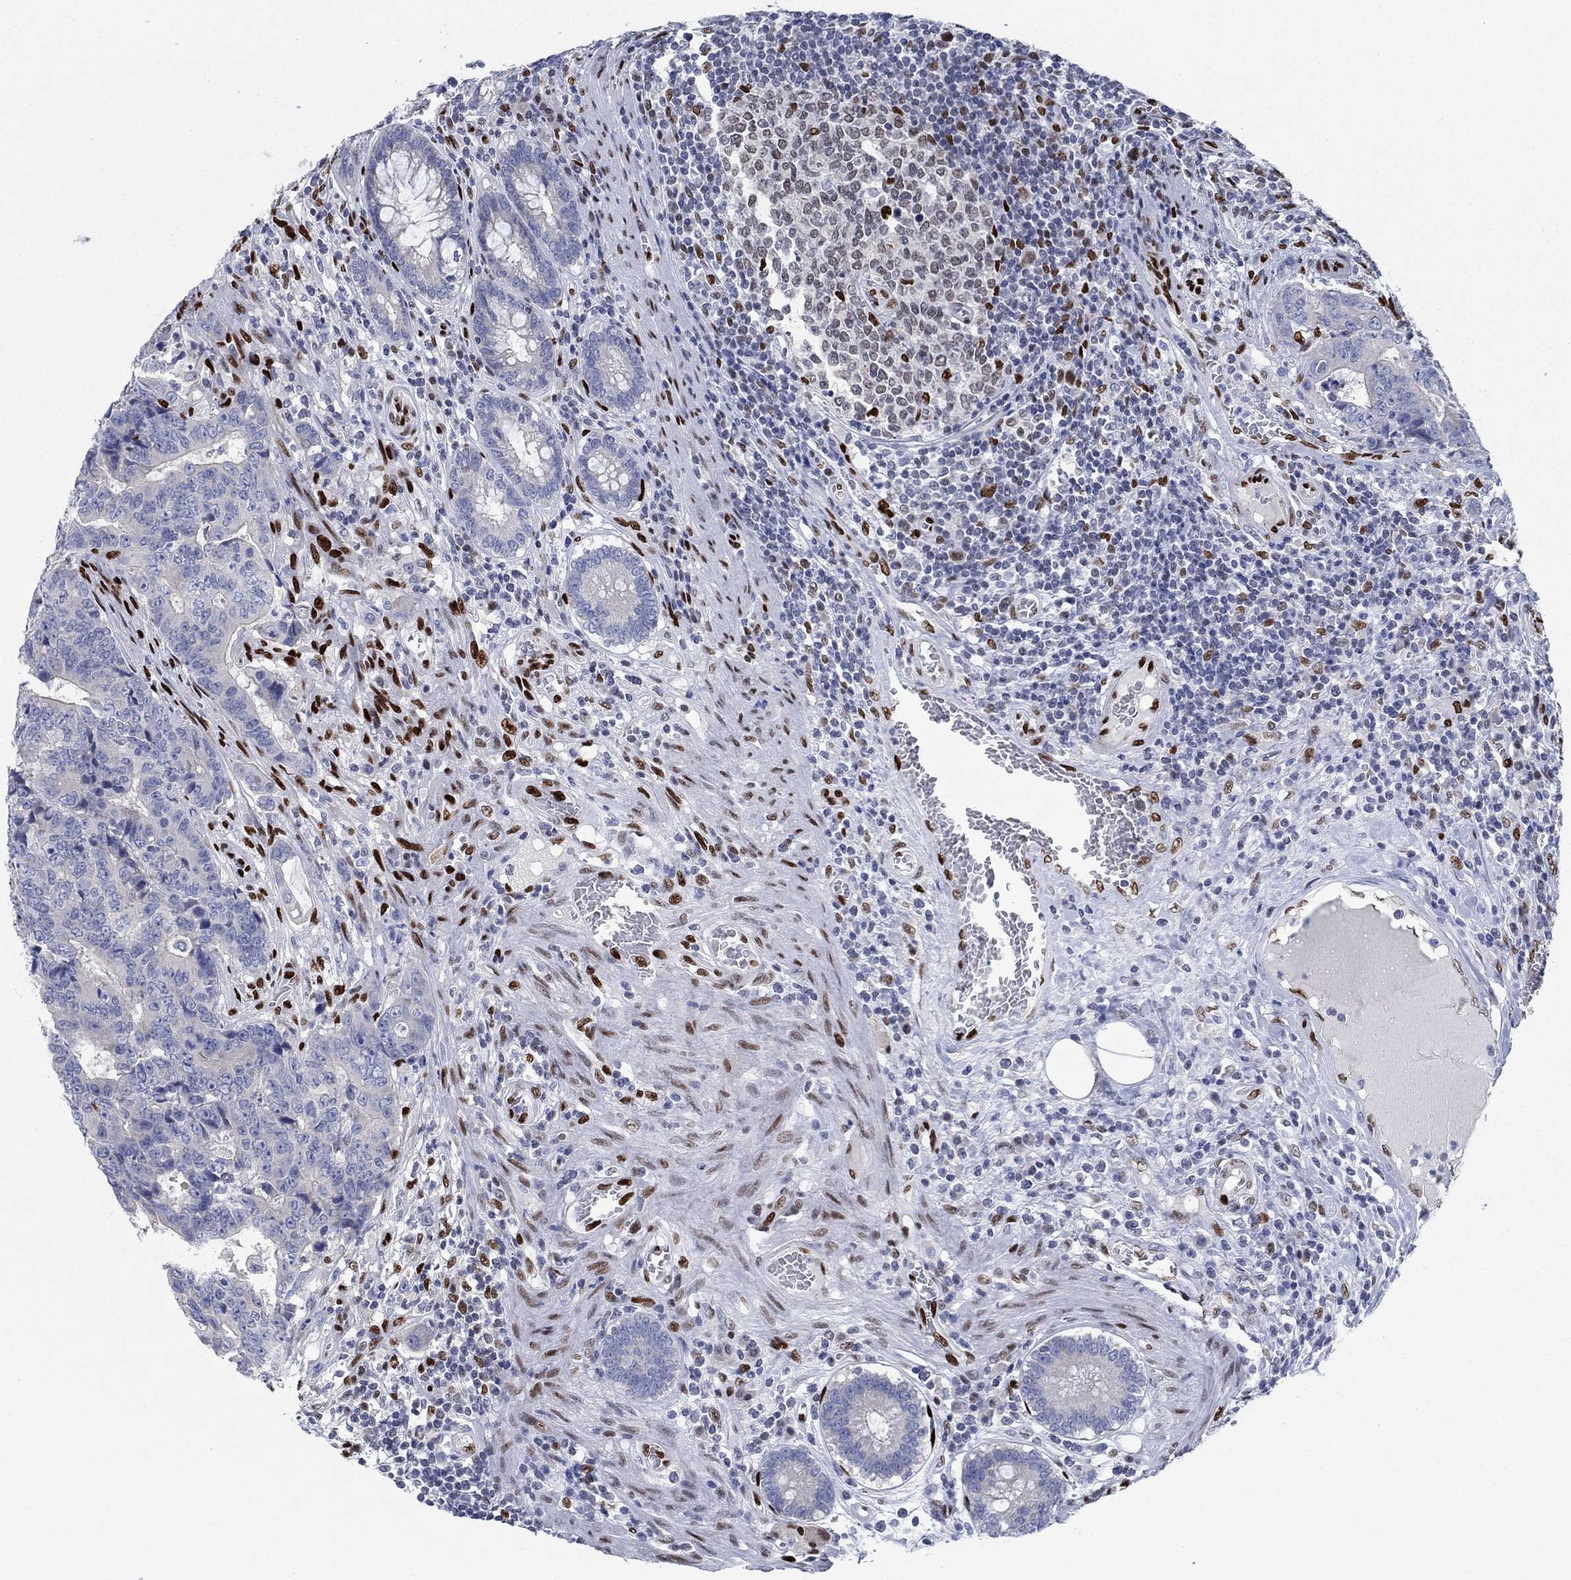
{"staining": {"intensity": "negative", "quantity": "none", "location": "none"}, "tissue": "colorectal cancer", "cell_type": "Tumor cells", "image_type": "cancer", "snomed": [{"axis": "morphology", "description": "Adenocarcinoma, NOS"}, {"axis": "topography", "description": "Colon"}], "caption": "DAB (3,3'-diaminobenzidine) immunohistochemical staining of human adenocarcinoma (colorectal) displays no significant positivity in tumor cells.", "gene": "ZEB1", "patient": {"sex": "female", "age": 48}}